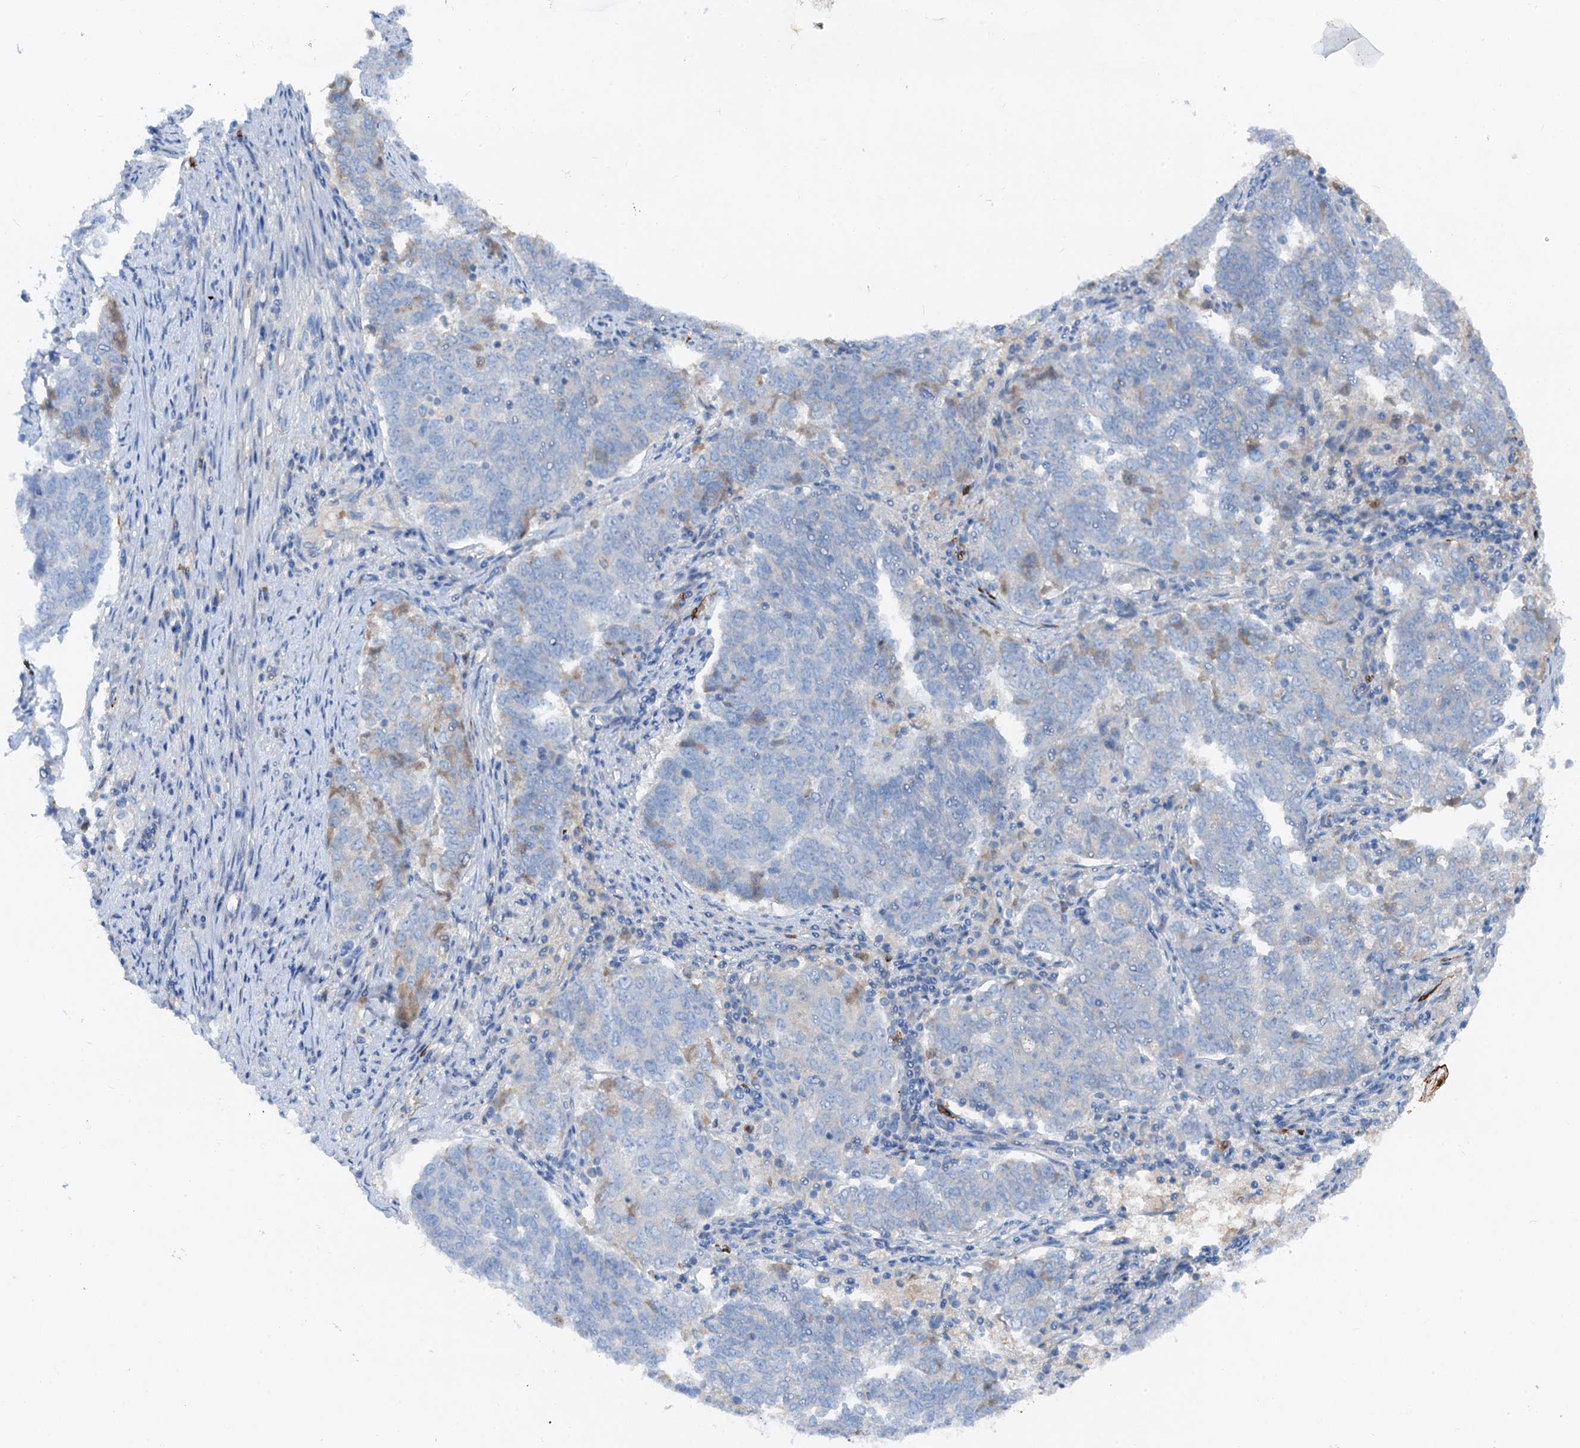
{"staining": {"intensity": "negative", "quantity": "none", "location": "none"}, "tissue": "endometrial cancer", "cell_type": "Tumor cells", "image_type": "cancer", "snomed": [{"axis": "morphology", "description": "Adenocarcinoma, NOS"}, {"axis": "topography", "description": "Endometrium"}], "caption": "IHC image of human endometrial adenocarcinoma stained for a protein (brown), which shows no staining in tumor cells. (DAB (3,3'-diaminobenzidine) IHC visualized using brightfield microscopy, high magnification).", "gene": "OTOA", "patient": {"sex": "female", "age": 80}}